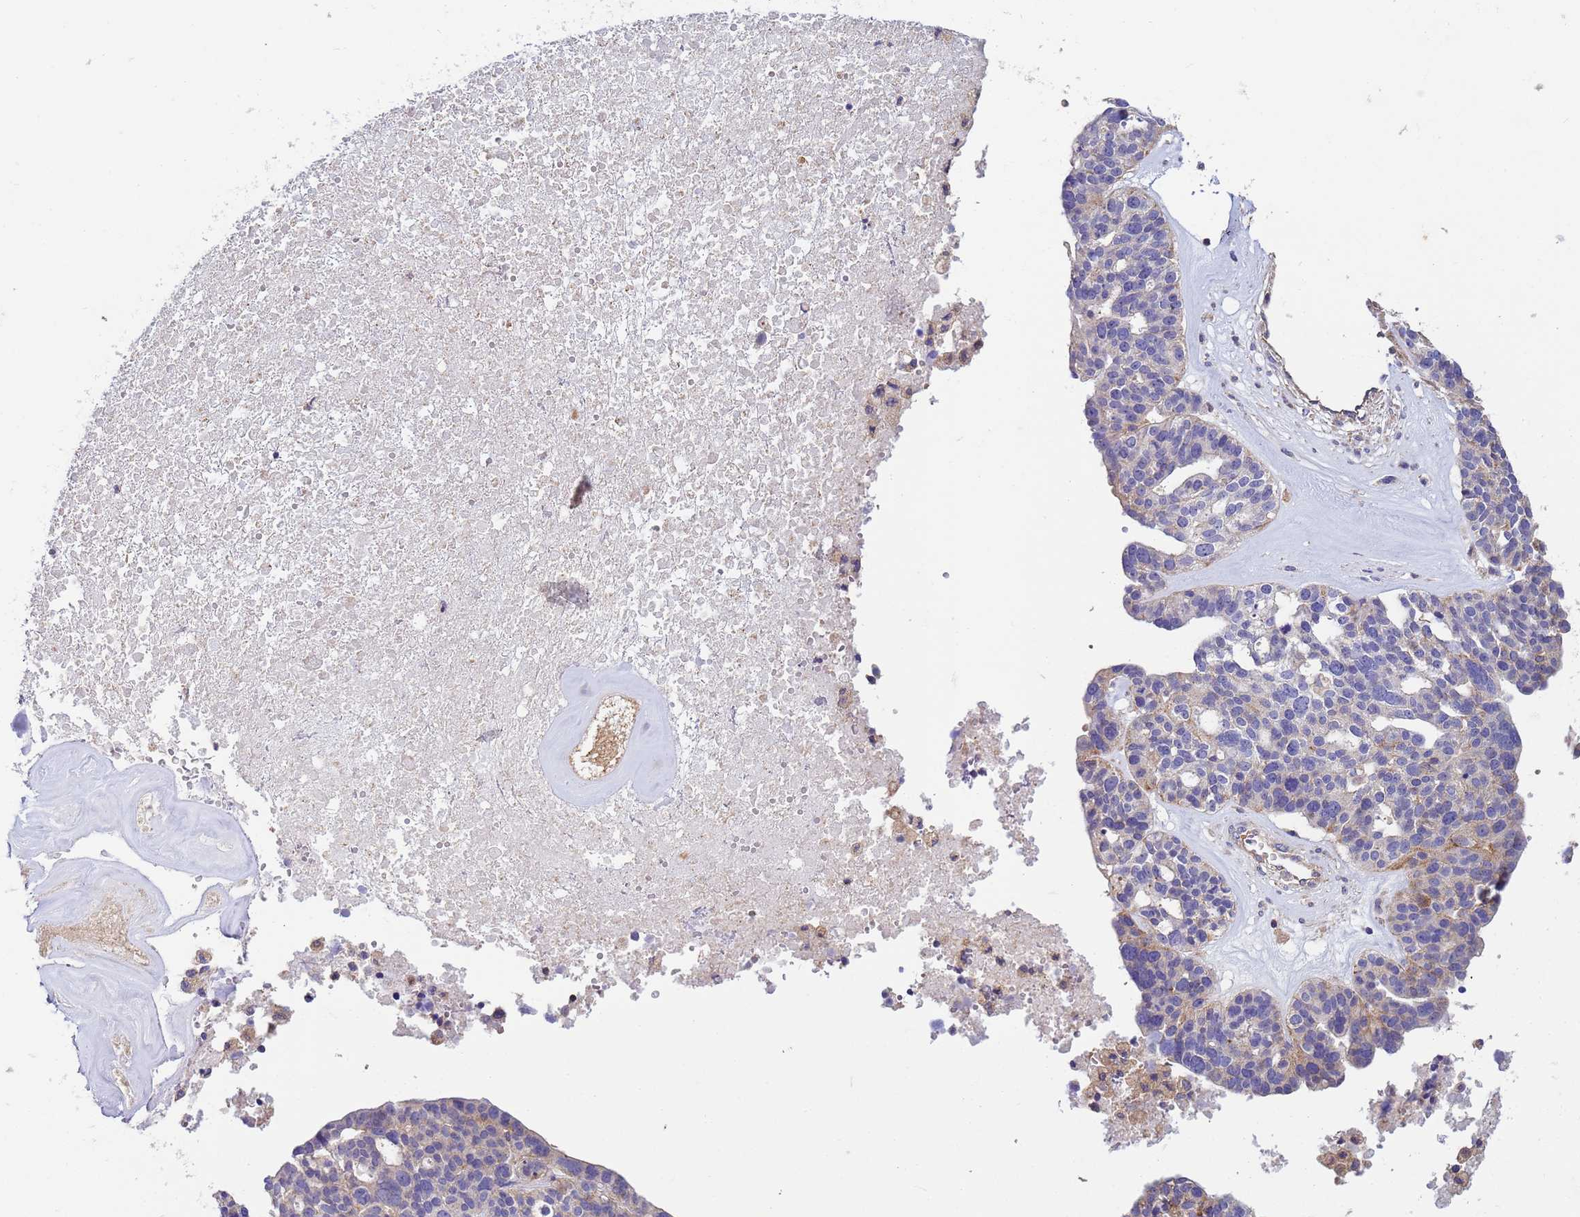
{"staining": {"intensity": "negative", "quantity": "none", "location": "none"}, "tissue": "ovarian cancer", "cell_type": "Tumor cells", "image_type": "cancer", "snomed": [{"axis": "morphology", "description": "Cystadenocarcinoma, serous, NOS"}, {"axis": "topography", "description": "Ovary"}], "caption": "Human ovarian serous cystadenocarcinoma stained for a protein using immunohistochemistry displays no positivity in tumor cells.", "gene": "CDC34", "patient": {"sex": "female", "age": 59}}